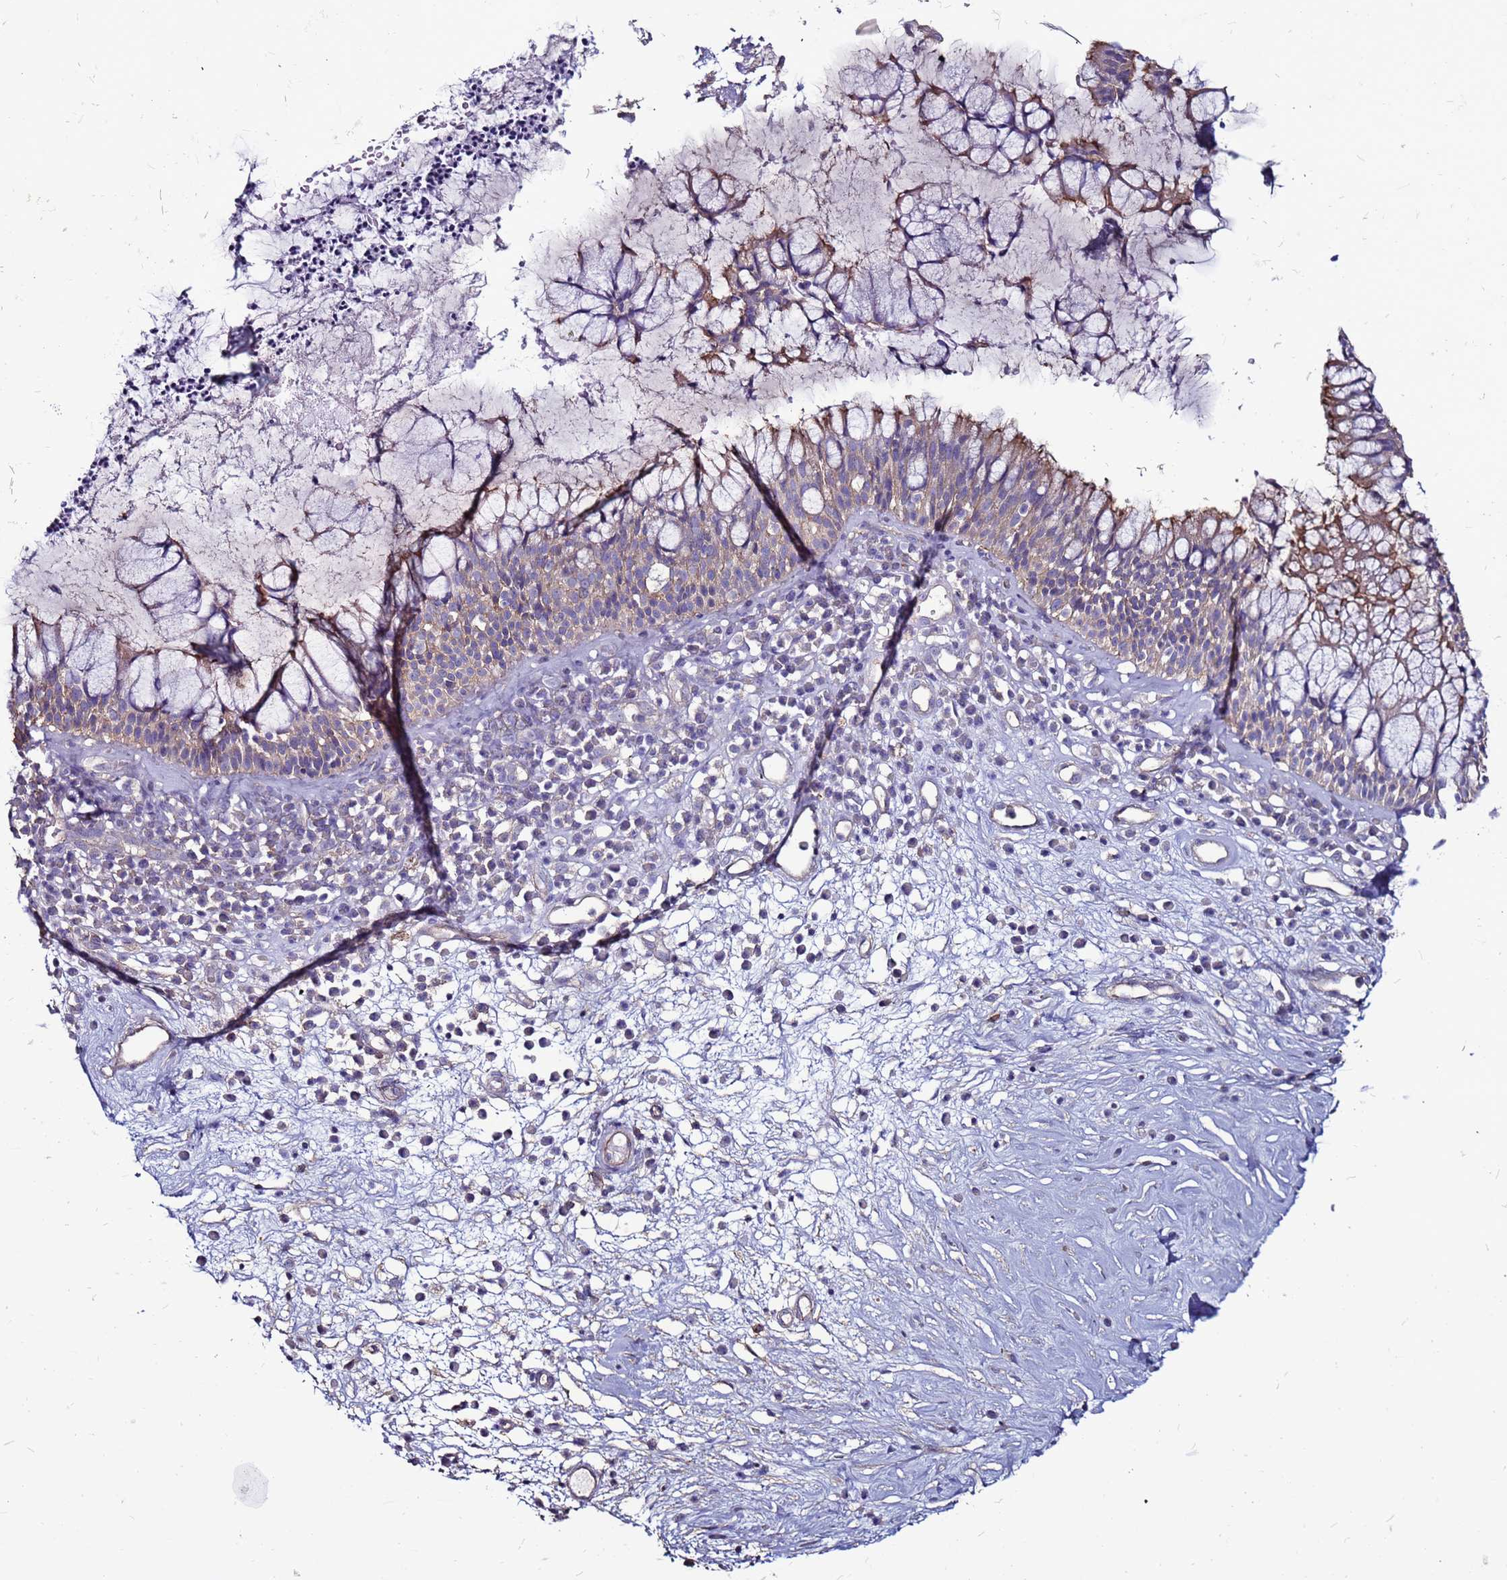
{"staining": {"intensity": "moderate", "quantity": "25%-75%", "location": "cytoplasmic/membranous"}, "tissue": "nasopharynx", "cell_type": "Respiratory epithelial cells", "image_type": "normal", "snomed": [{"axis": "morphology", "description": "Normal tissue, NOS"}, {"axis": "morphology", "description": "Inflammation, NOS"}, {"axis": "topography", "description": "Nasopharynx"}], "caption": "IHC of unremarkable human nasopharynx exhibits medium levels of moderate cytoplasmic/membranous positivity in approximately 25%-75% of respiratory epithelial cells.", "gene": "NRN1L", "patient": {"sex": "male", "age": 70}}